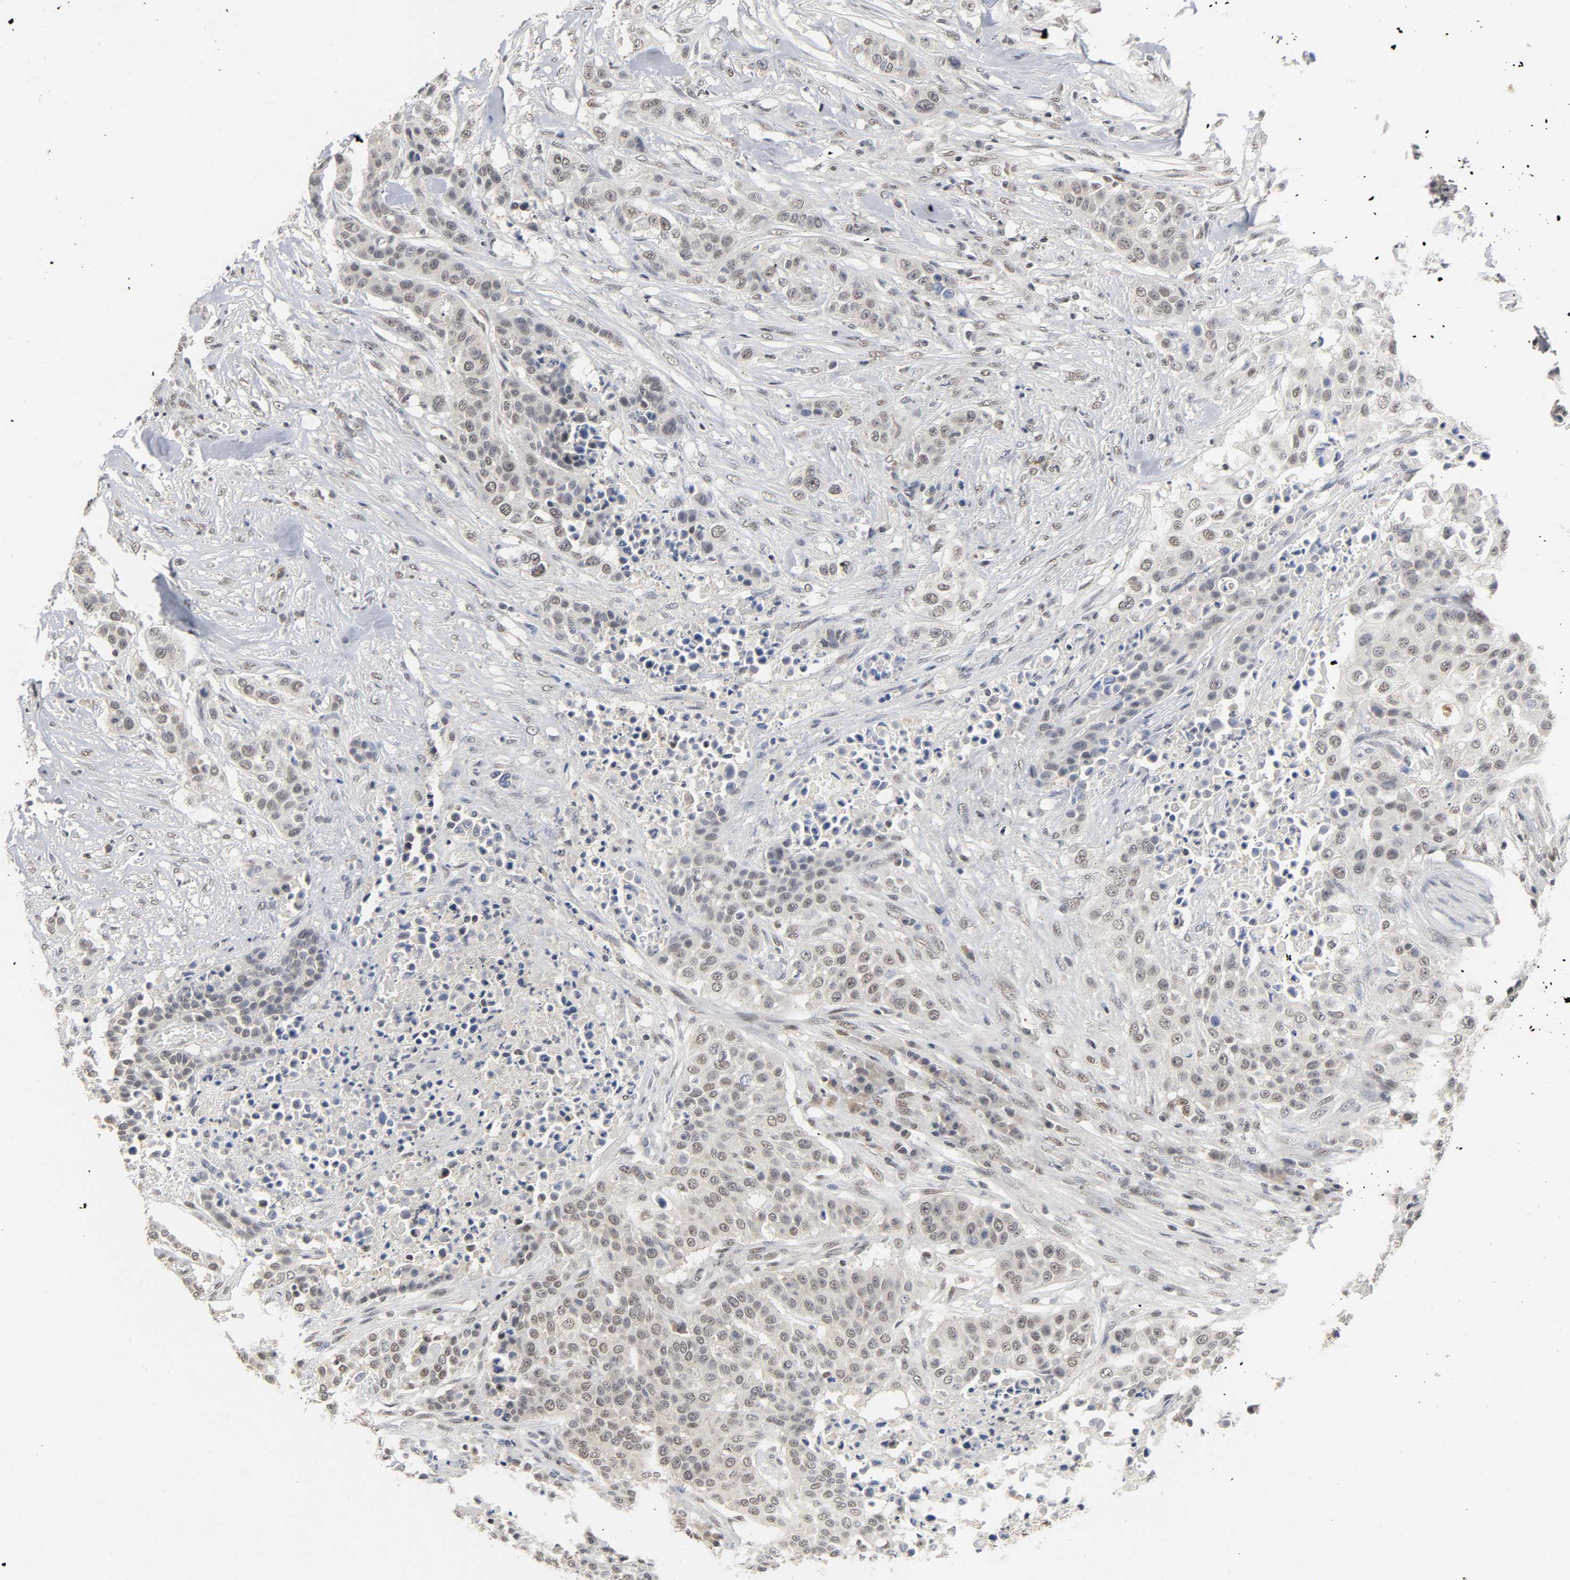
{"staining": {"intensity": "weak", "quantity": "25%-75%", "location": "nuclear"}, "tissue": "urothelial cancer", "cell_type": "Tumor cells", "image_type": "cancer", "snomed": [{"axis": "morphology", "description": "Urothelial carcinoma, High grade"}, {"axis": "topography", "description": "Urinary bladder"}], "caption": "Urothelial cancer tissue demonstrates weak nuclear expression in approximately 25%-75% of tumor cells", "gene": "NCOA6", "patient": {"sex": "male", "age": 74}}